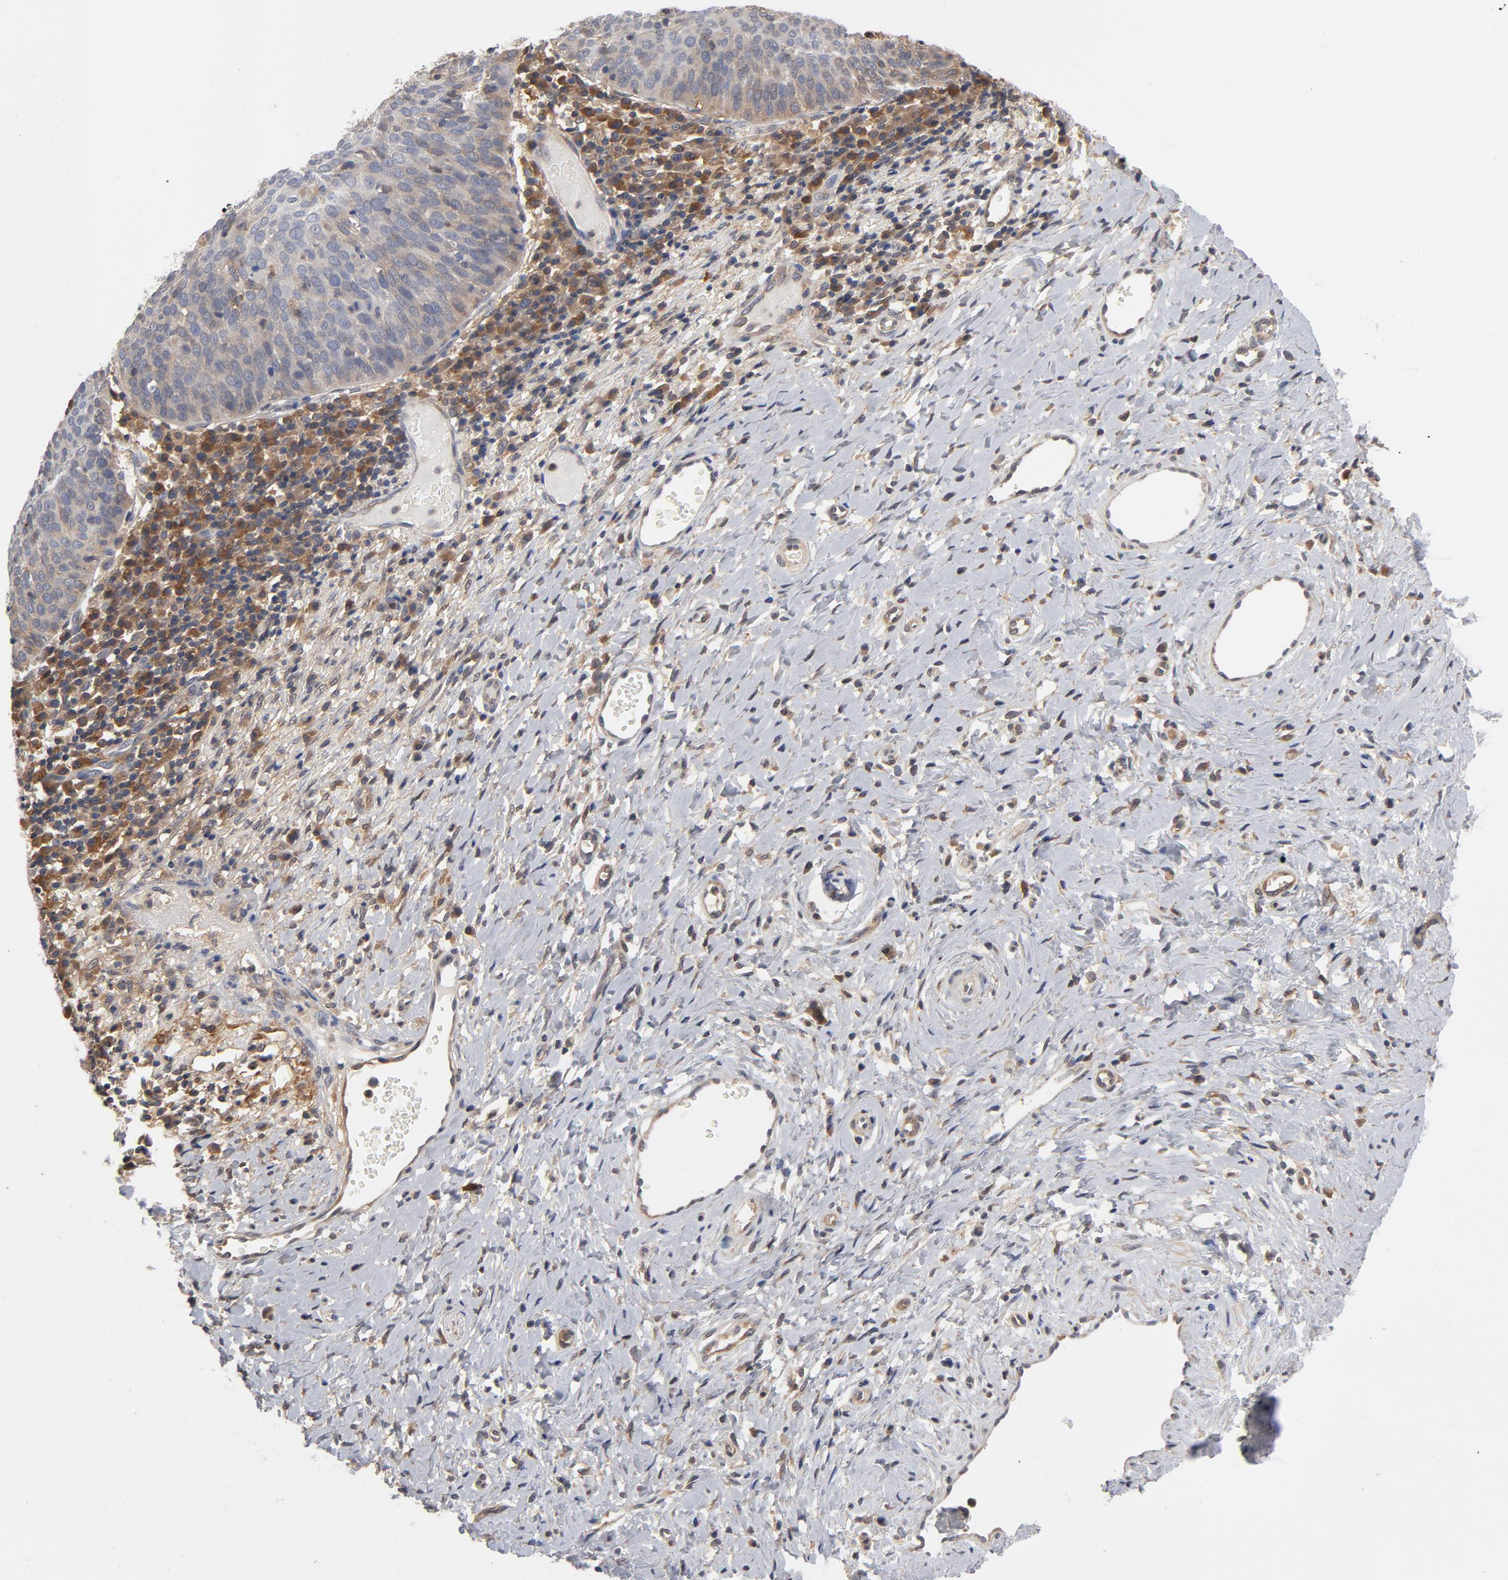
{"staining": {"intensity": "negative", "quantity": "none", "location": "none"}, "tissue": "cervical cancer", "cell_type": "Tumor cells", "image_type": "cancer", "snomed": [{"axis": "morphology", "description": "Normal tissue, NOS"}, {"axis": "morphology", "description": "Squamous cell carcinoma, NOS"}, {"axis": "topography", "description": "Cervix"}], "caption": "IHC photomicrograph of neoplastic tissue: human cervical cancer (squamous cell carcinoma) stained with DAB (3,3'-diaminobenzidine) demonstrates no significant protein expression in tumor cells. (IHC, brightfield microscopy, high magnification).", "gene": "ASMTL", "patient": {"sex": "female", "age": 39}}